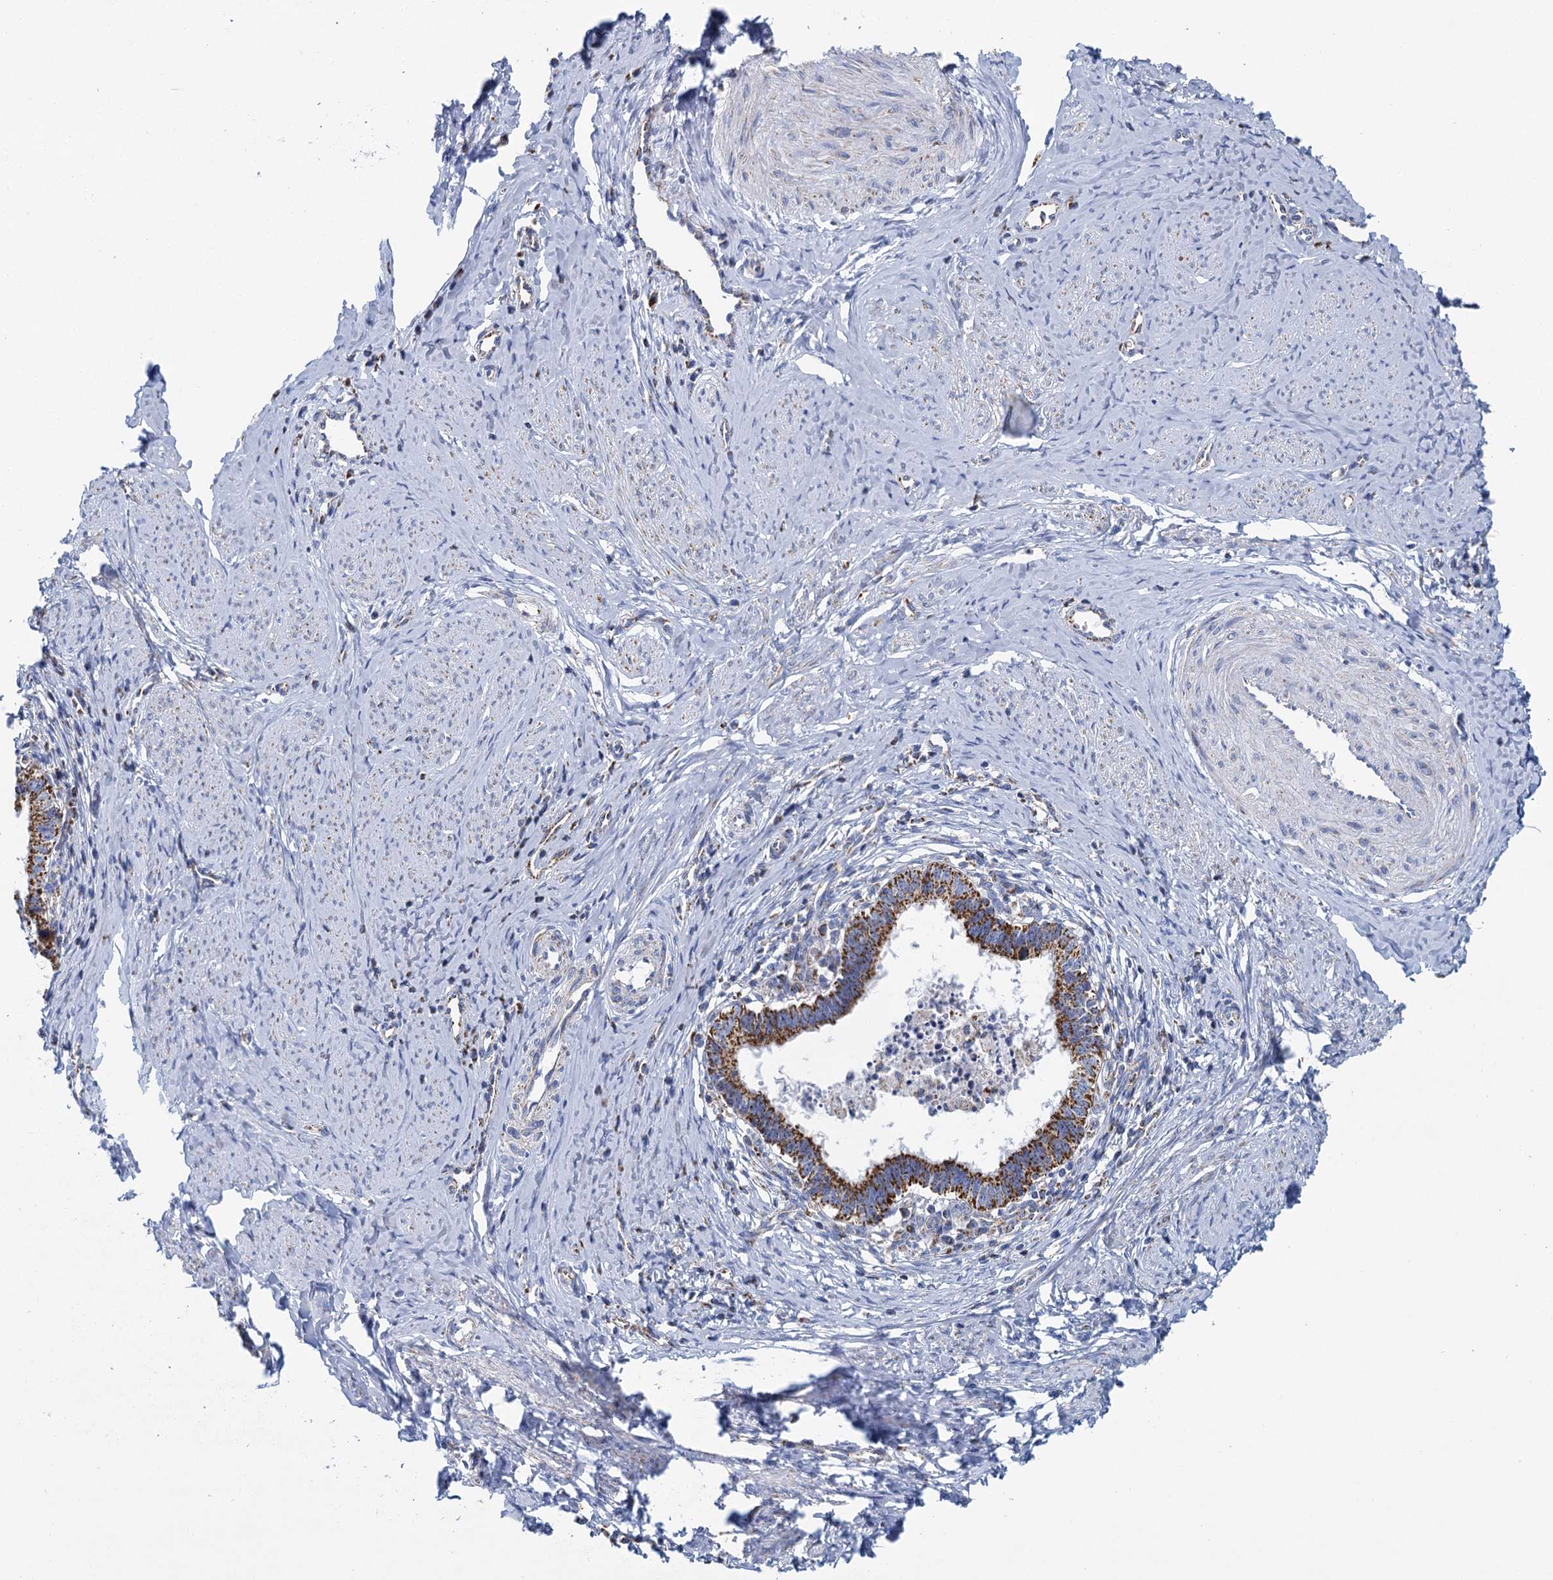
{"staining": {"intensity": "moderate", "quantity": ">75%", "location": "cytoplasmic/membranous"}, "tissue": "cervical cancer", "cell_type": "Tumor cells", "image_type": "cancer", "snomed": [{"axis": "morphology", "description": "Adenocarcinoma, NOS"}, {"axis": "topography", "description": "Cervix"}], "caption": "IHC (DAB) staining of human cervical cancer (adenocarcinoma) shows moderate cytoplasmic/membranous protein expression in approximately >75% of tumor cells.", "gene": "CCP110", "patient": {"sex": "female", "age": 36}}